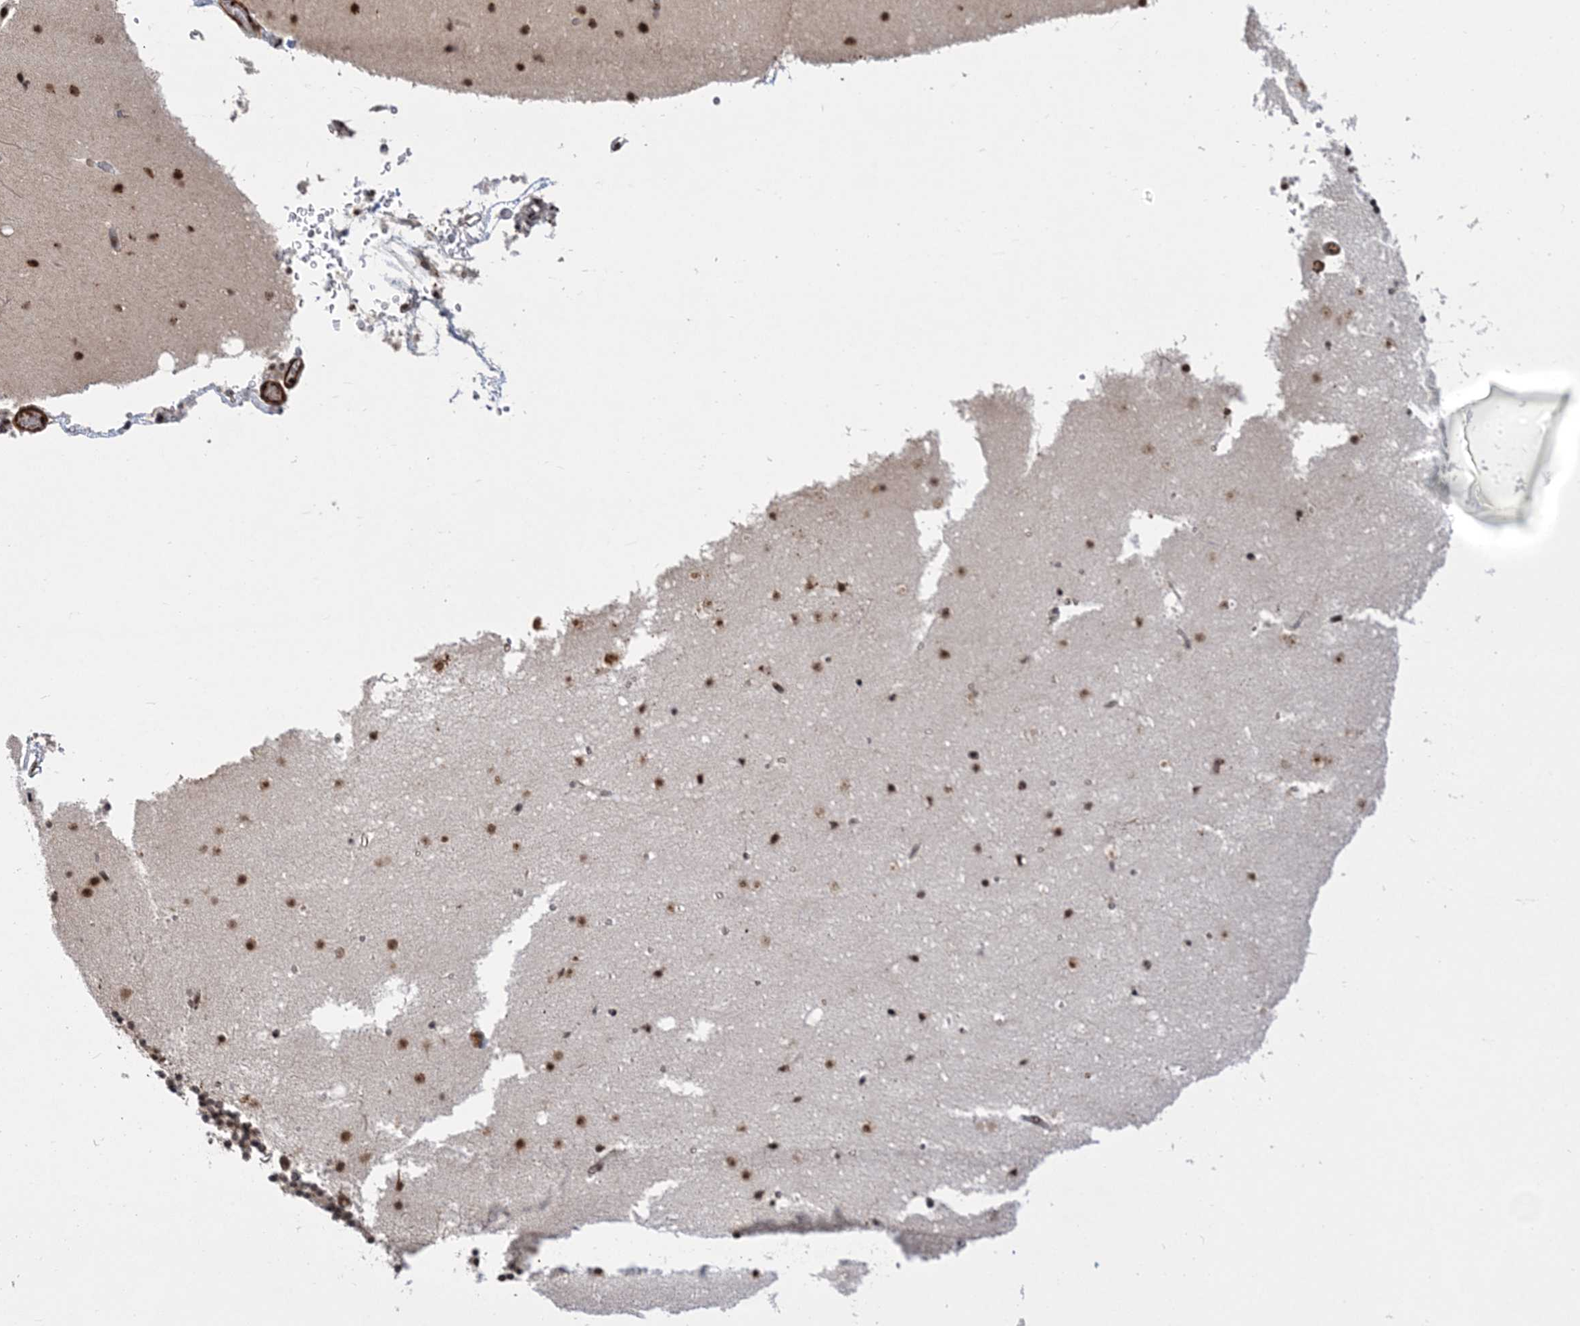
{"staining": {"intensity": "moderate", "quantity": ">75%", "location": "cytoplasmic/membranous,nuclear"}, "tissue": "cerebellum", "cell_type": "Cells in granular layer", "image_type": "normal", "snomed": [{"axis": "morphology", "description": "Normal tissue, NOS"}, {"axis": "topography", "description": "Cerebellum"}], "caption": "Normal cerebellum exhibits moderate cytoplasmic/membranous,nuclear staining in approximately >75% of cells in granular layer, visualized by immunohistochemistry. (DAB (3,3'-diaminobenzidine) IHC with brightfield microscopy, high magnification).", "gene": "PLRG1", "patient": {"sex": "male", "age": 57}}